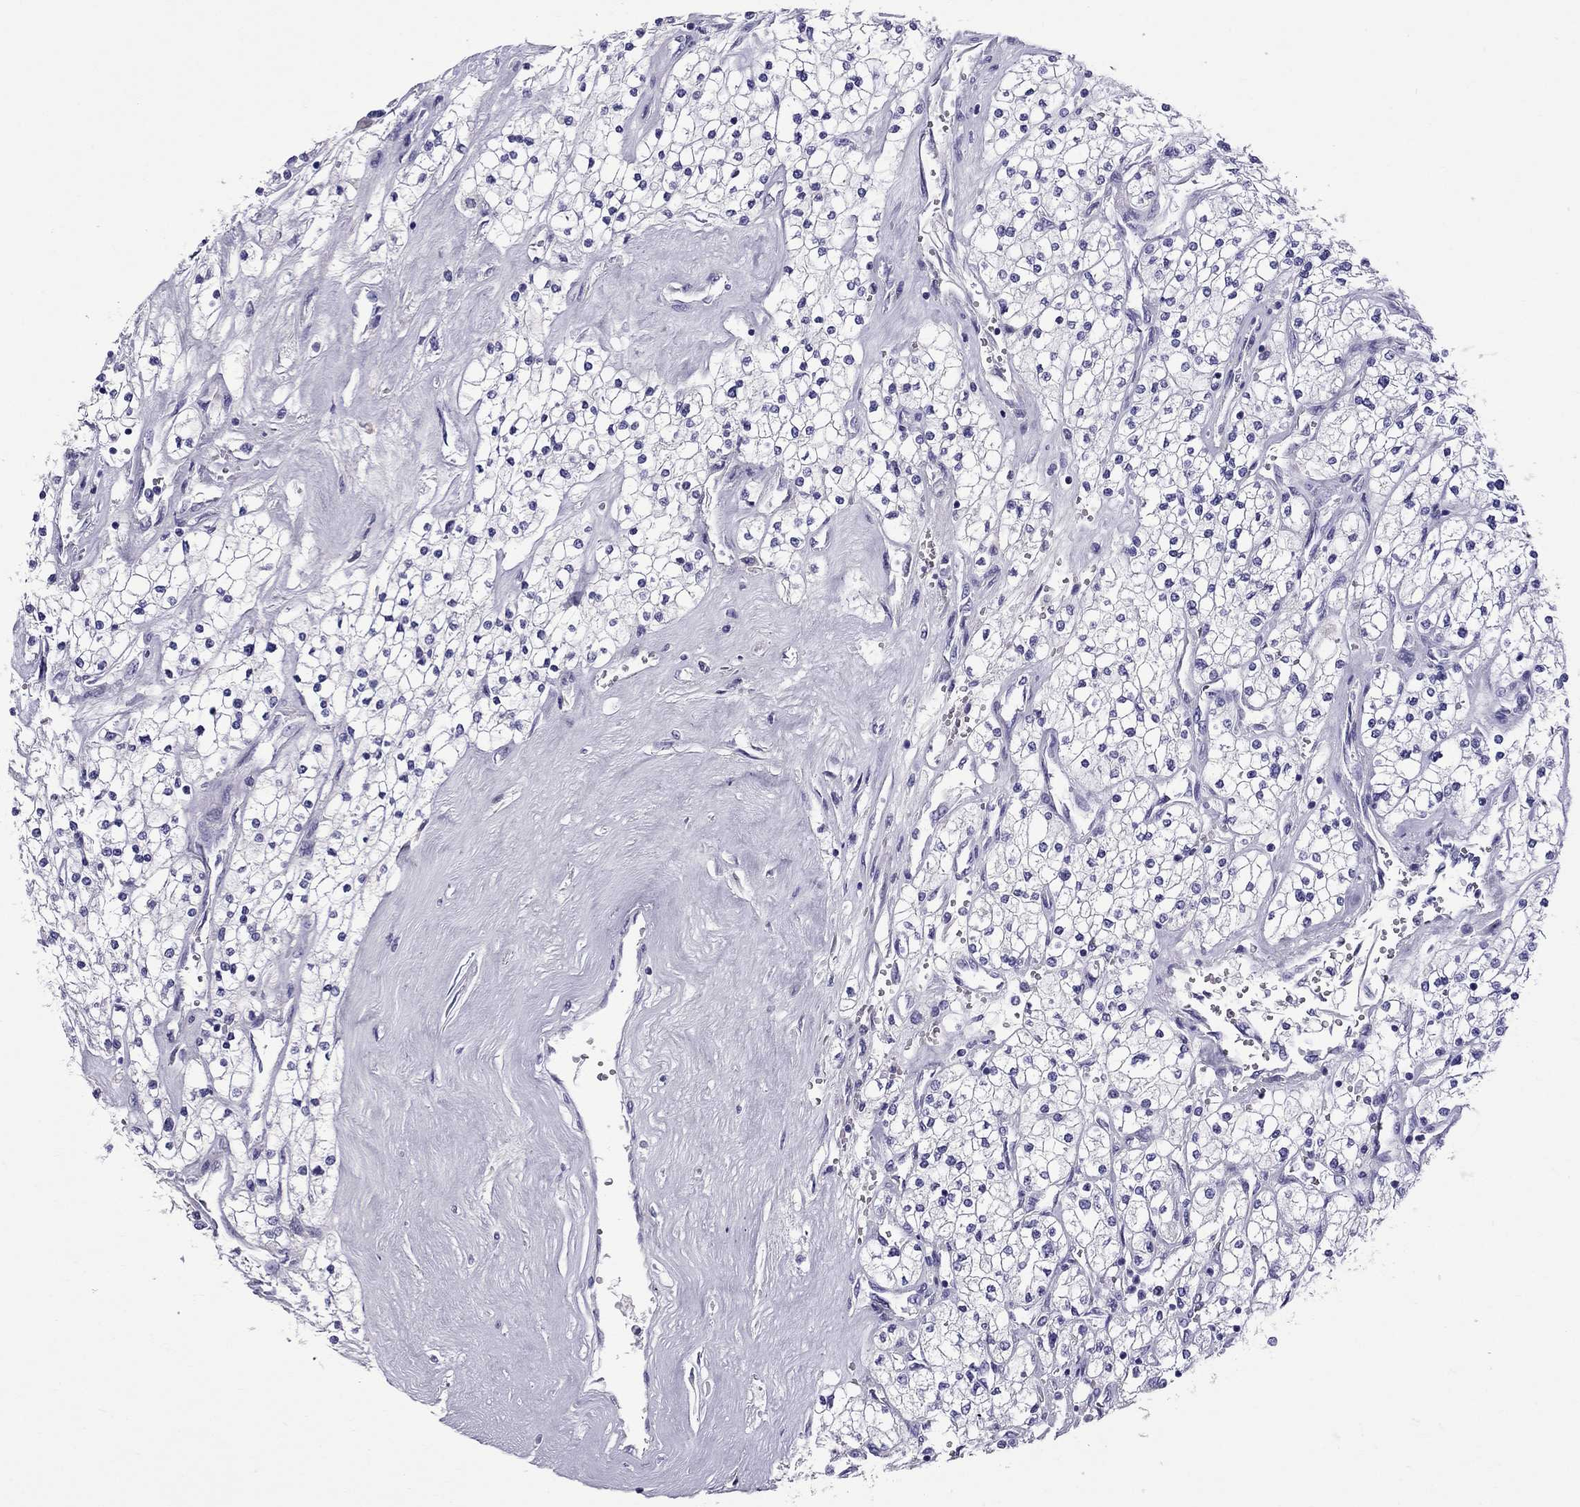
{"staining": {"intensity": "negative", "quantity": "none", "location": "none"}, "tissue": "renal cancer", "cell_type": "Tumor cells", "image_type": "cancer", "snomed": [{"axis": "morphology", "description": "Adenocarcinoma, NOS"}, {"axis": "topography", "description": "Kidney"}], "caption": "A high-resolution image shows immunohistochemistry (IHC) staining of adenocarcinoma (renal), which reveals no significant staining in tumor cells.", "gene": "SCART1", "patient": {"sex": "male", "age": 80}}